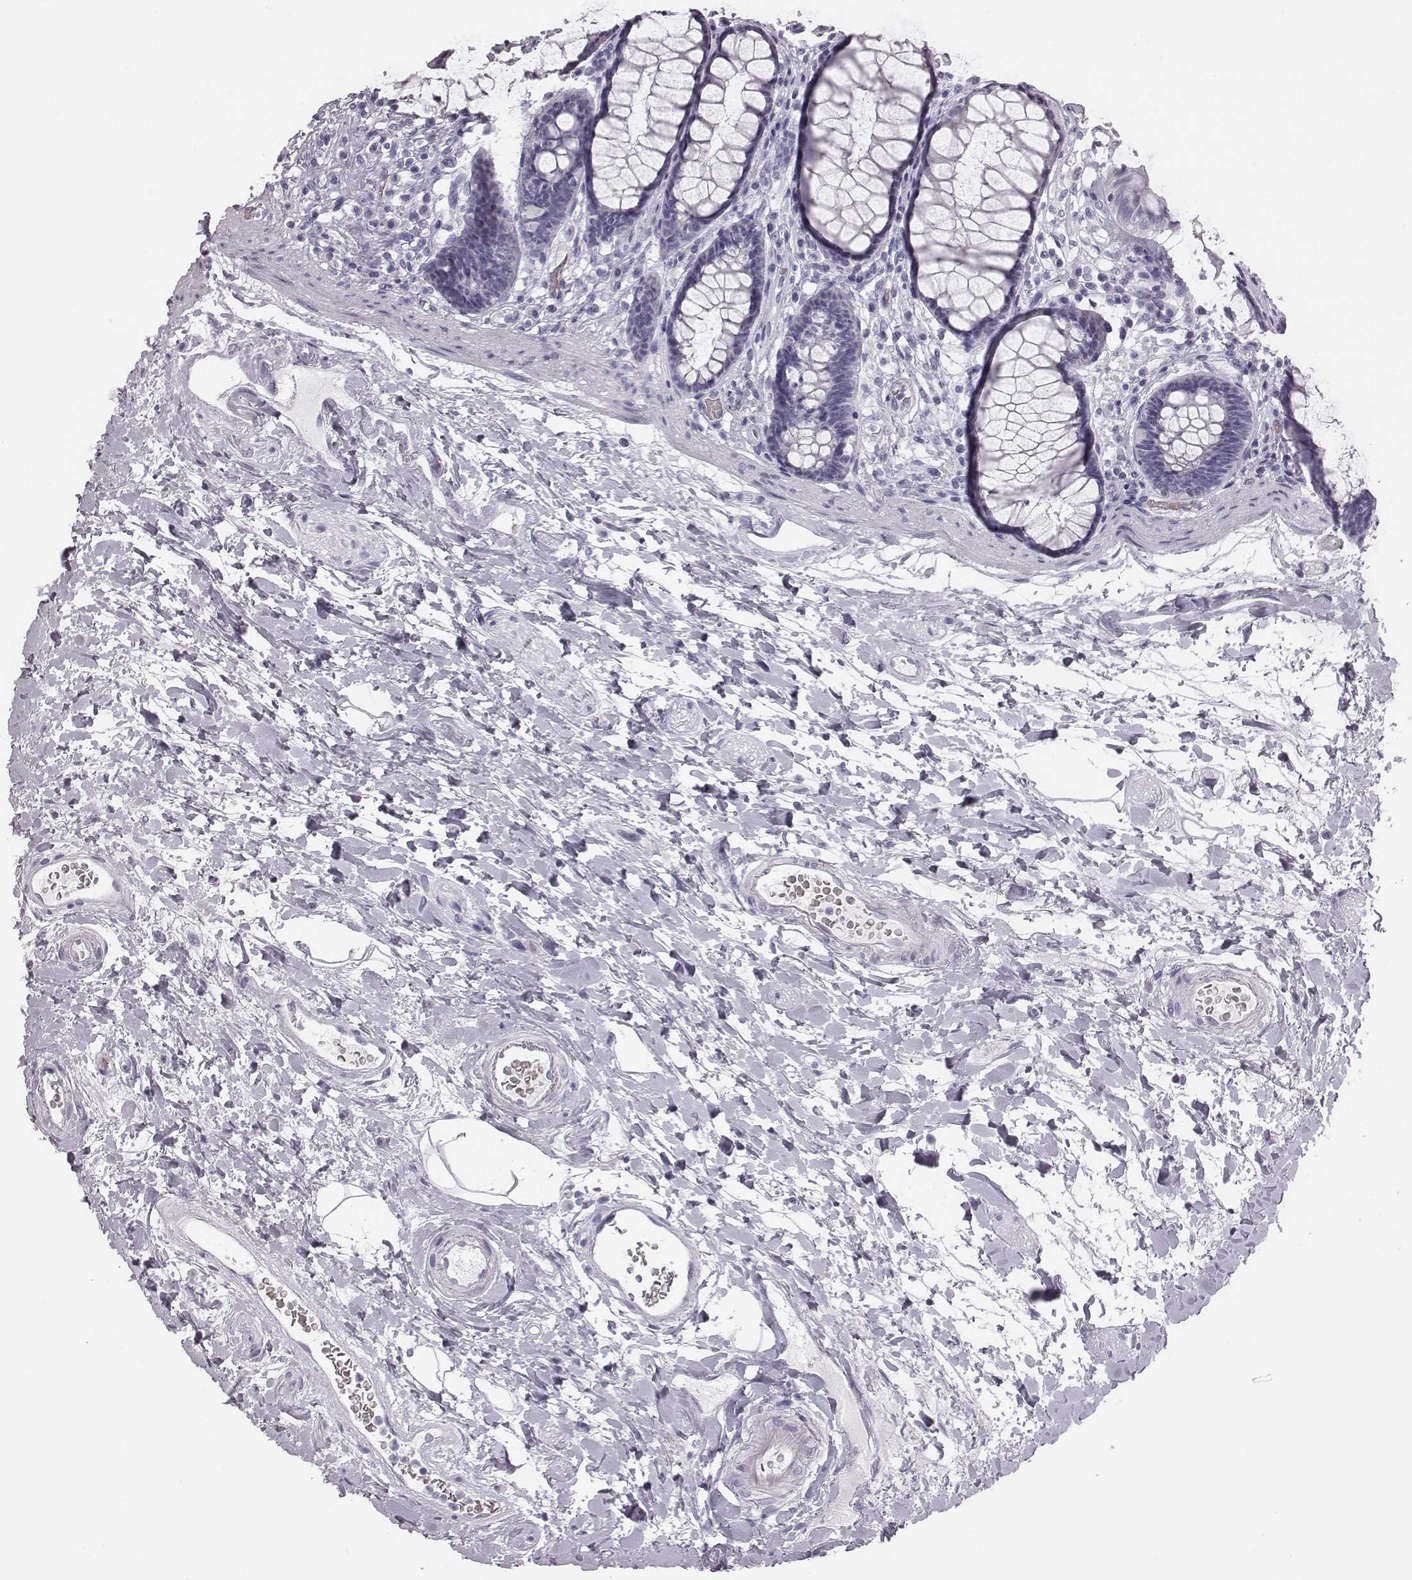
{"staining": {"intensity": "negative", "quantity": "none", "location": "none"}, "tissue": "rectum", "cell_type": "Glandular cells", "image_type": "normal", "snomed": [{"axis": "morphology", "description": "Normal tissue, NOS"}, {"axis": "topography", "description": "Rectum"}], "caption": "IHC photomicrograph of unremarkable rectum: human rectum stained with DAB (3,3'-diaminobenzidine) demonstrates no significant protein positivity in glandular cells.", "gene": "HBZ", "patient": {"sex": "male", "age": 72}}